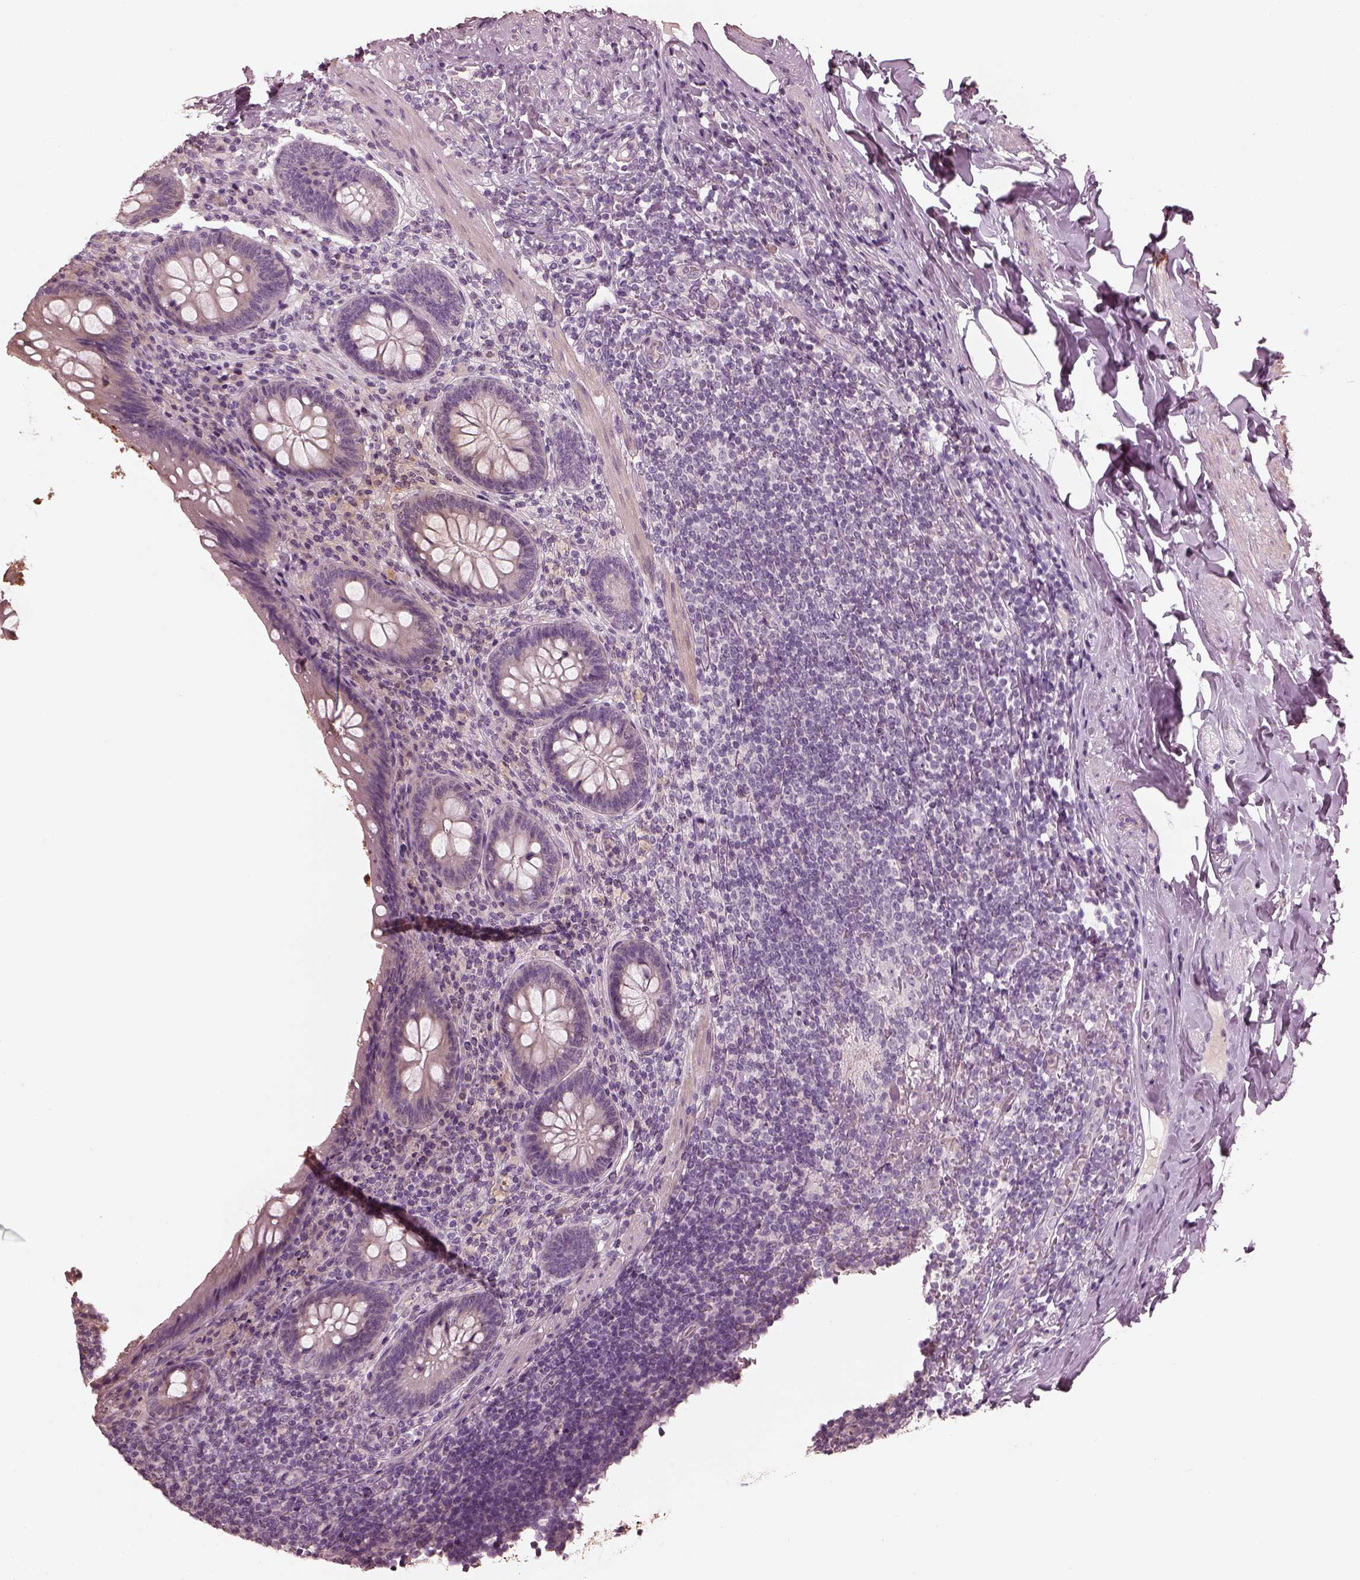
{"staining": {"intensity": "negative", "quantity": "none", "location": "none"}, "tissue": "appendix", "cell_type": "Glandular cells", "image_type": "normal", "snomed": [{"axis": "morphology", "description": "Normal tissue, NOS"}, {"axis": "topography", "description": "Appendix"}], "caption": "High magnification brightfield microscopy of benign appendix stained with DAB (3,3'-diaminobenzidine) (brown) and counterstained with hematoxylin (blue): glandular cells show no significant positivity. (Brightfield microscopy of DAB (3,3'-diaminobenzidine) IHC at high magnification).", "gene": "OPTC", "patient": {"sex": "male", "age": 47}}